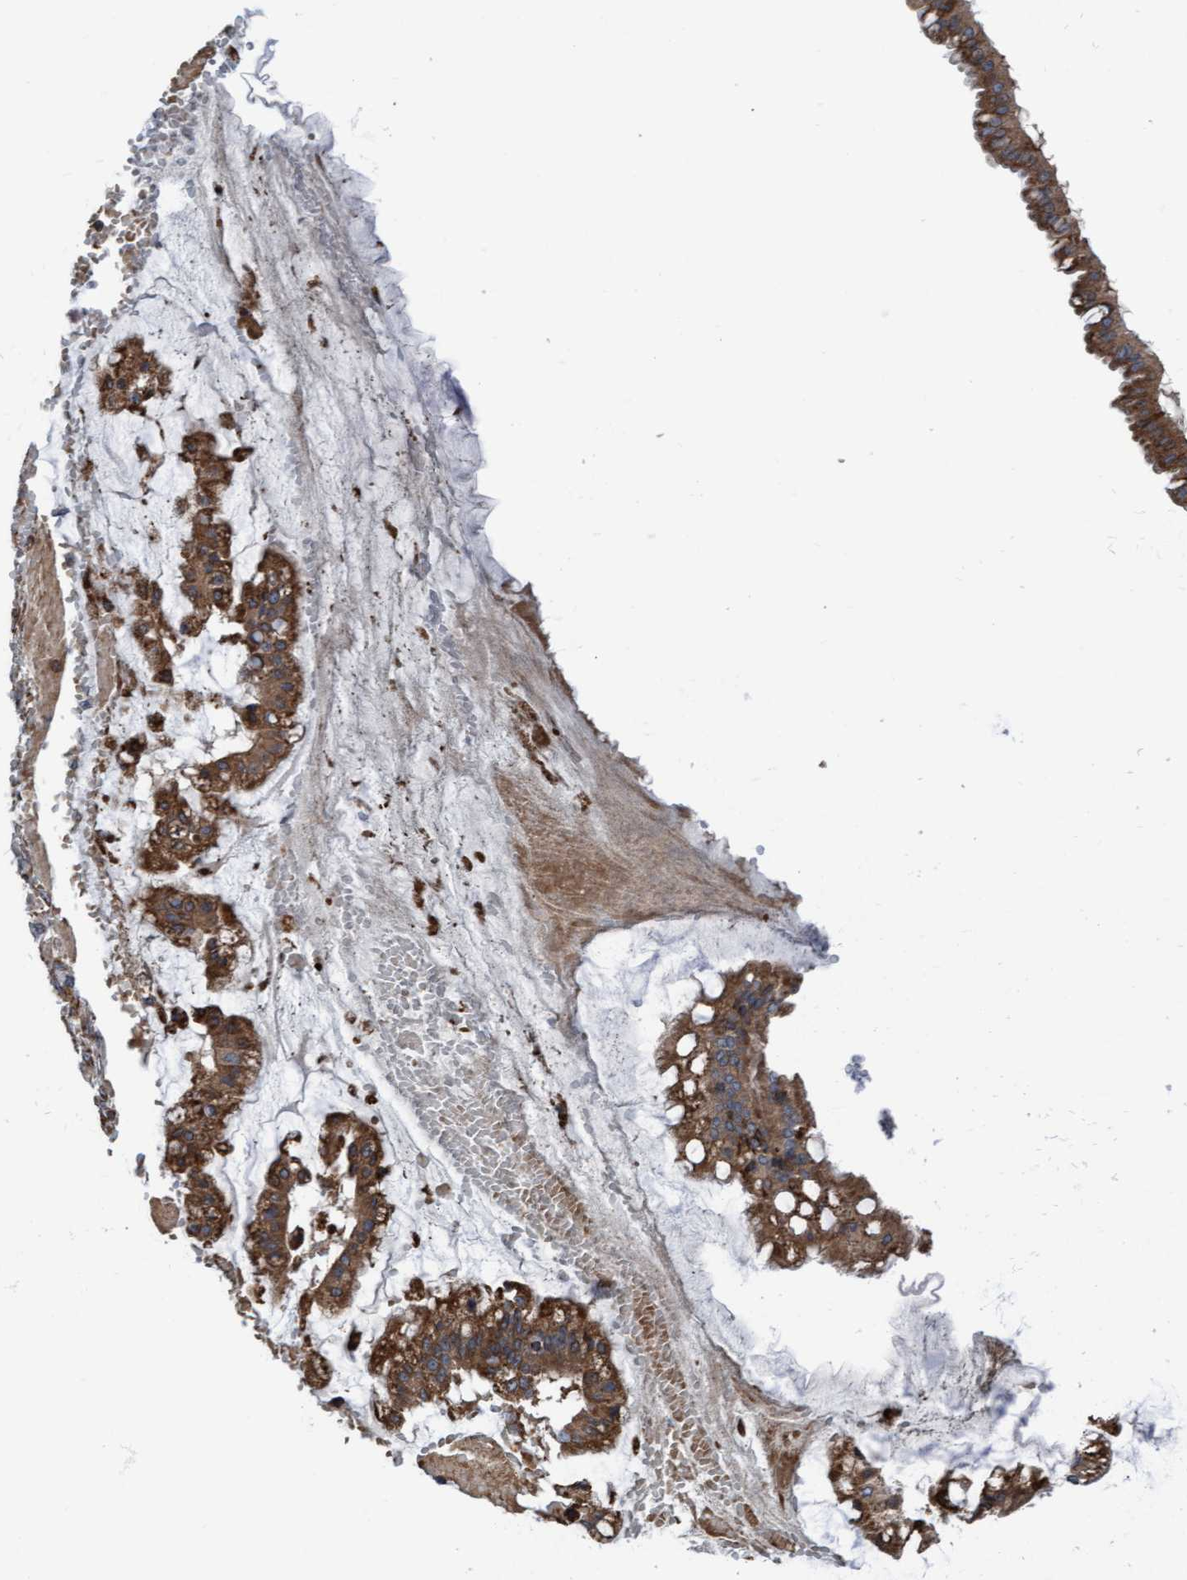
{"staining": {"intensity": "moderate", "quantity": ">75%", "location": "cytoplasmic/membranous"}, "tissue": "ovarian cancer", "cell_type": "Tumor cells", "image_type": "cancer", "snomed": [{"axis": "morphology", "description": "Cystadenocarcinoma, mucinous, NOS"}, {"axis": "topography", "description": "Ovary"}], "caption": "Moderate cytoplasmic/membranous positivity for a protein is seen in approximately >75% of tumor cells of mucinous cystadenocarcinoma (ovarian) using IHC.", "gene": "RAP1GAP2", "patient": {"sex": "female", "age": 73}}